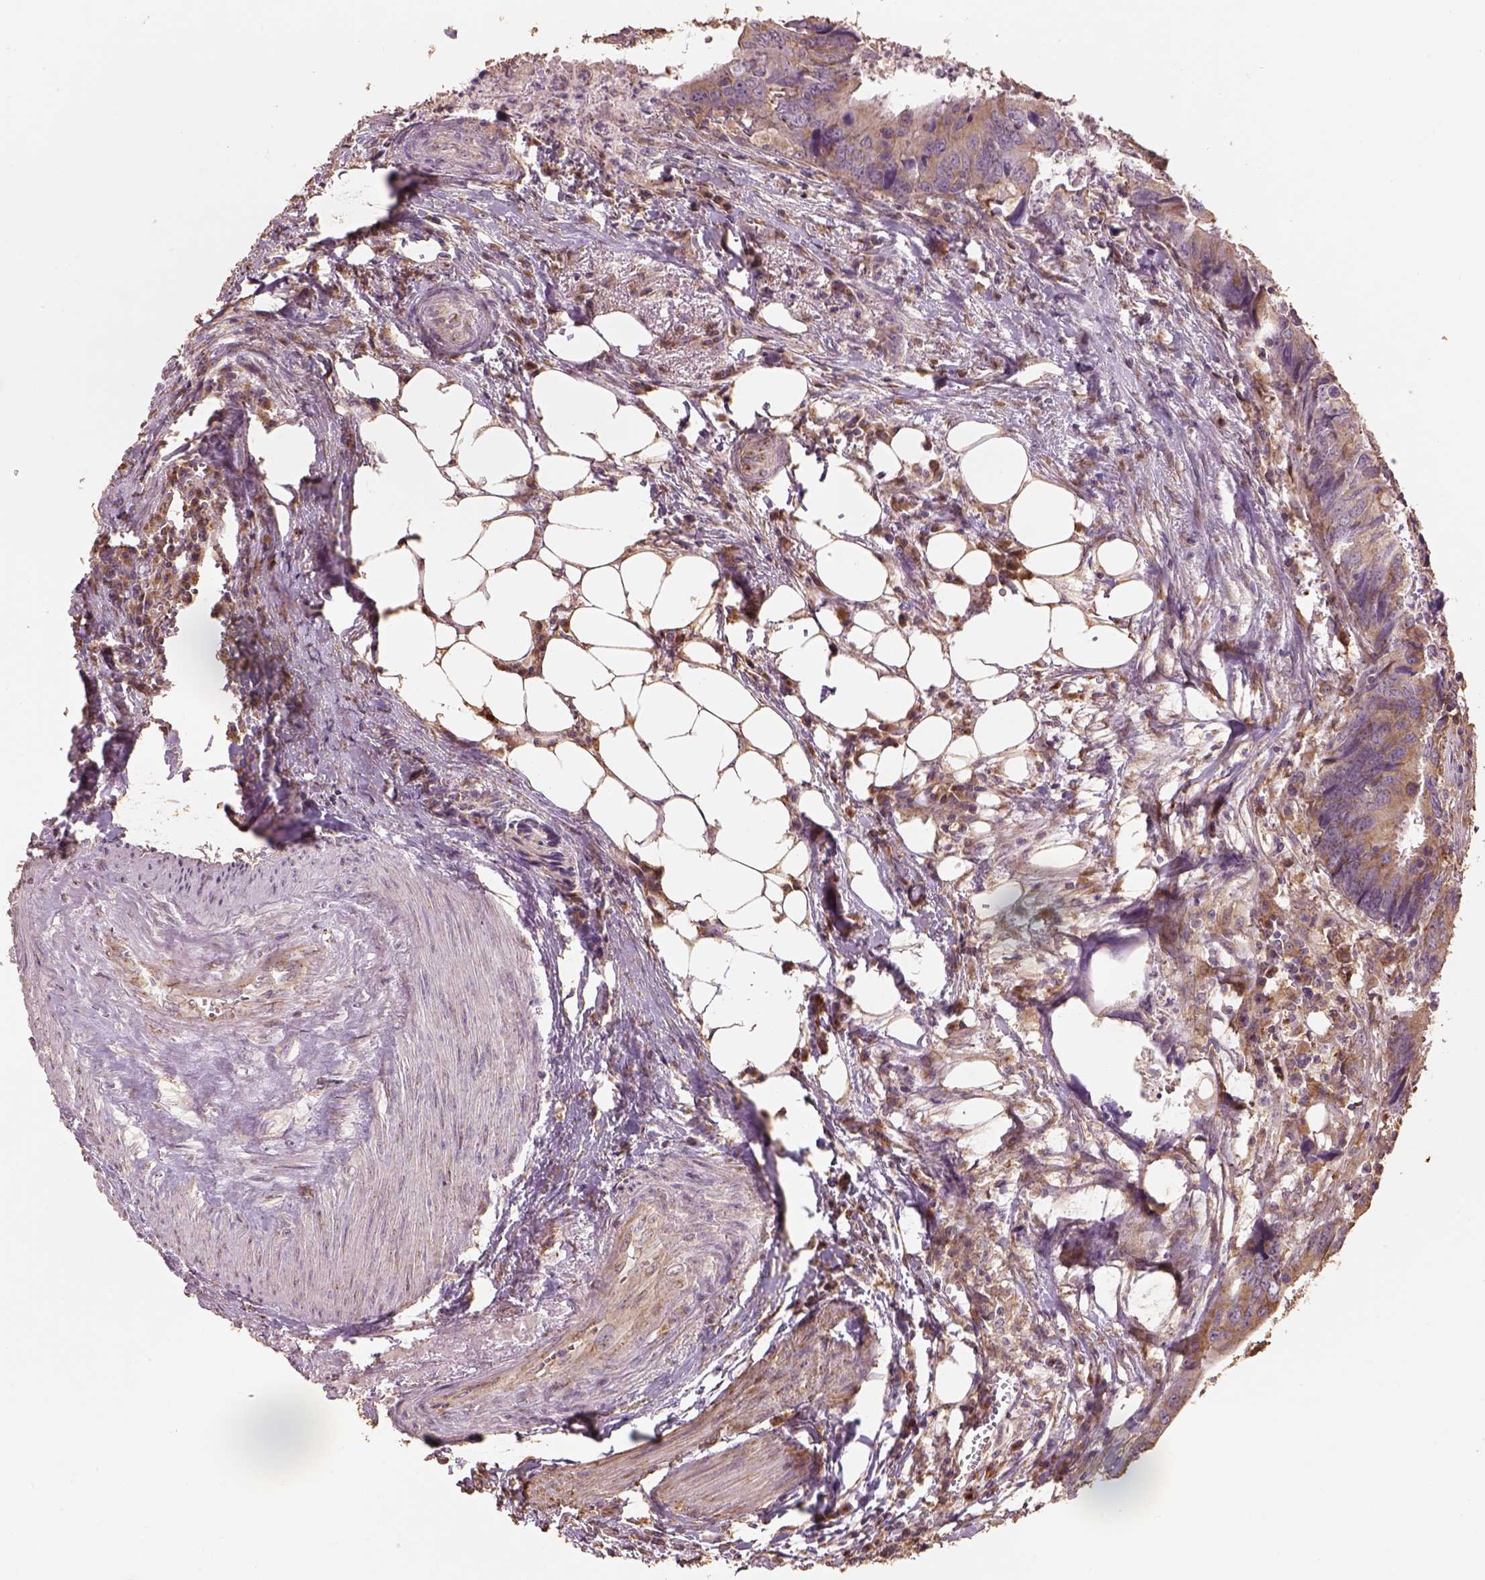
{"staining": {"intensity": "moderate", "quantity": ">75%", "location": "cytoplasmic/membranous"}, "tissue": "colorectal cancer", "cell_type": "Tumor cells", "image_type": "cancer", "snomed": [{"axis": "morphology", "description": "Adenocarcinoma, NOS"}, {"axis": "topography", "description": "Colon"}], "caption": "DAB immunohistochemical staining of colorectal cancer (adenocarcinoma) demonstrates moderate cytoplasmic/membranous protein expression in approximately >75% of tumor cells. The protein of interest is stained brown, and the nuclei are stained in blue (DAB (3,3'-diaminobenzidine) IHC with brightfield microscopy, high magnification).", "gene": "AP1B1", "patient": {"sex": "female", "age": 82}}